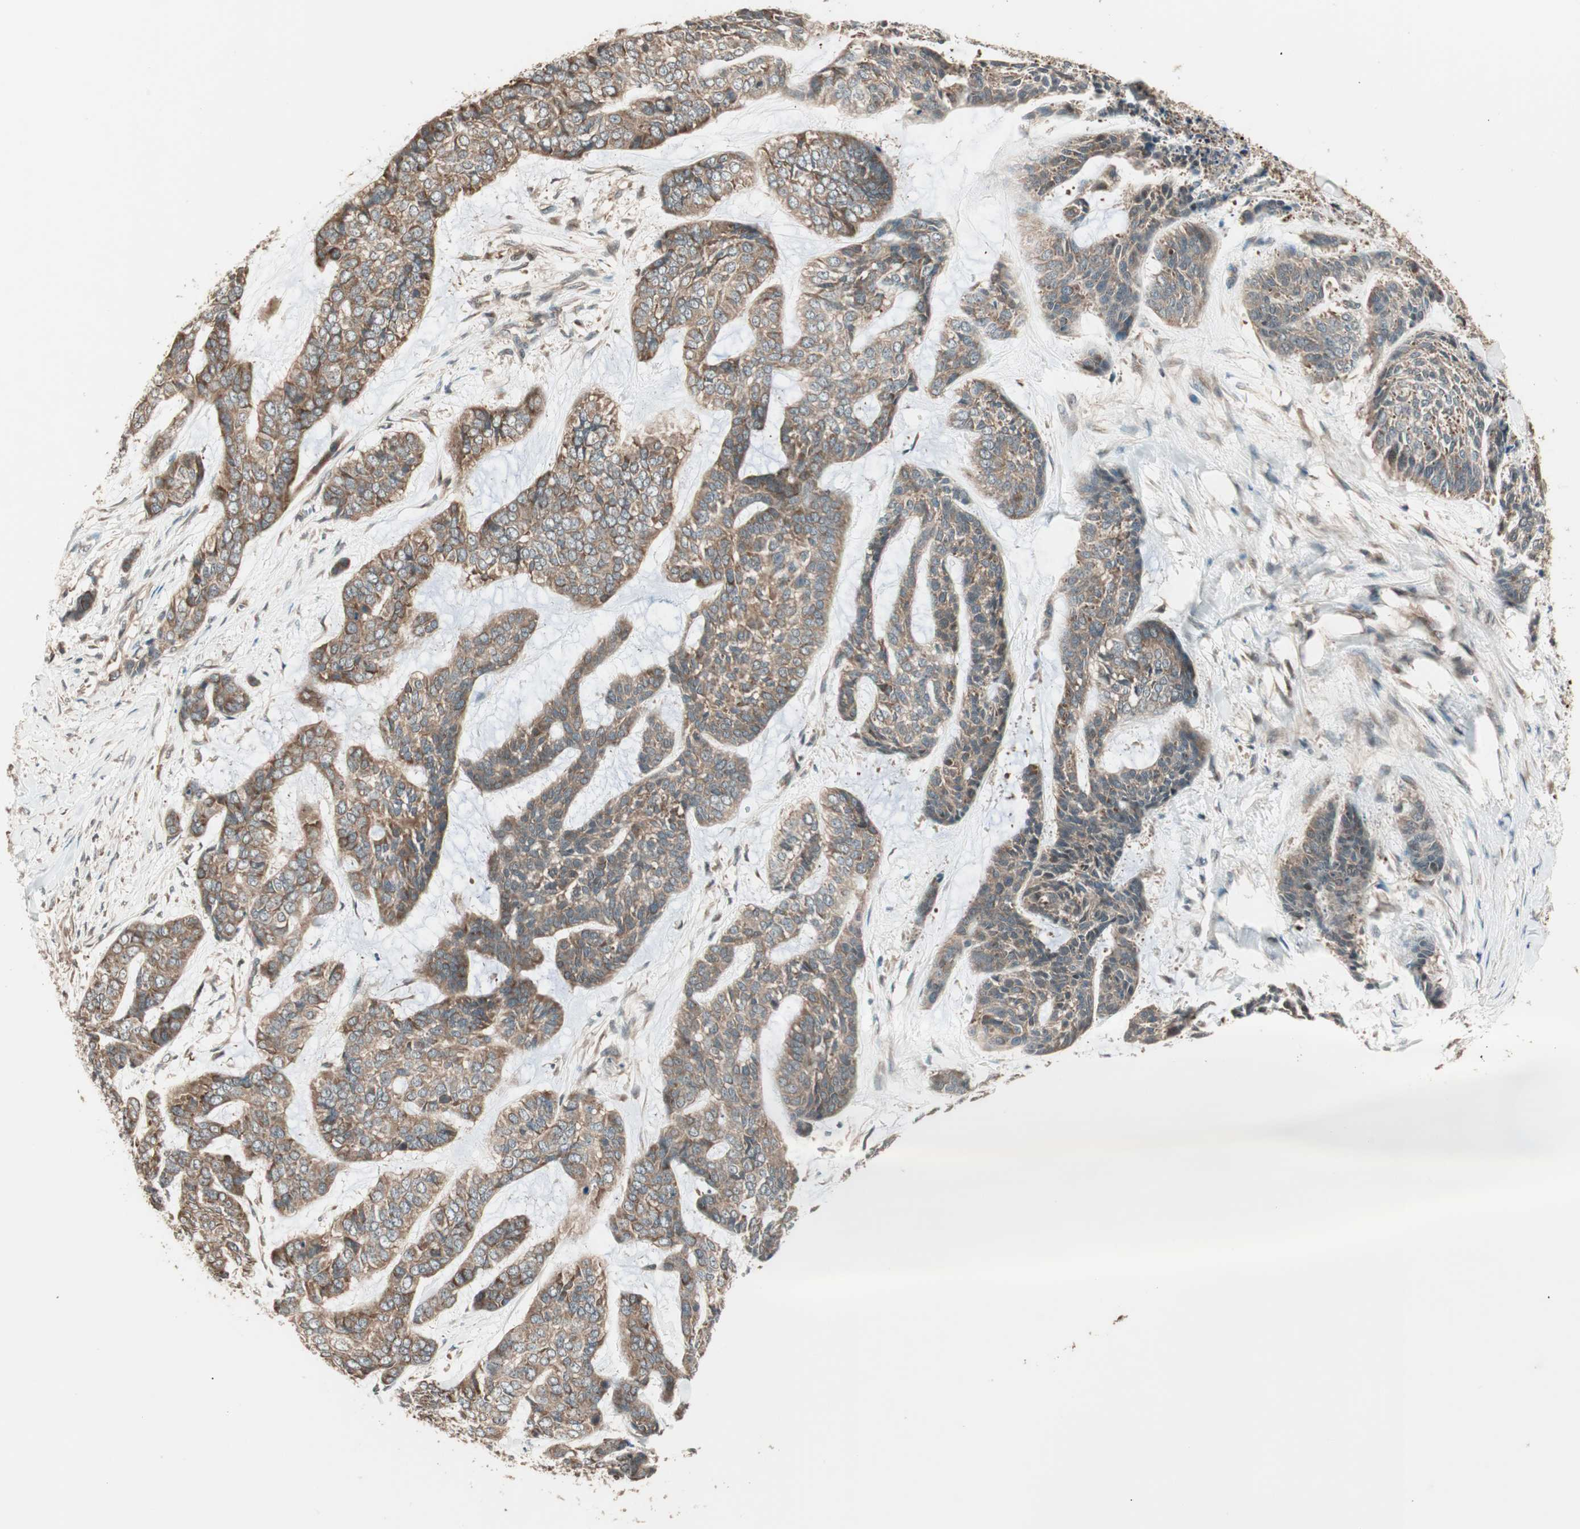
{"staining": {"intensity": "moderate", "quantity": ">75%", "location": "cytoplasmic/membranous"}, "tissue": "skin cancer", "cell_type": "Tumor cells", "image_type": "cancer", "snomed": [{"axis": "morphology", "description": "Basal cell carcinoma"}, {"axis": "topography", "description": "Skin"}], "caption": "Skin cancer was stained to show a protein in brown. There is medium levels of moderate cytoplasmic/membranous staining in about >75% of tumor cells.", "gene": "CNOT4", "patient": {"sex": "female", "age": 64}}